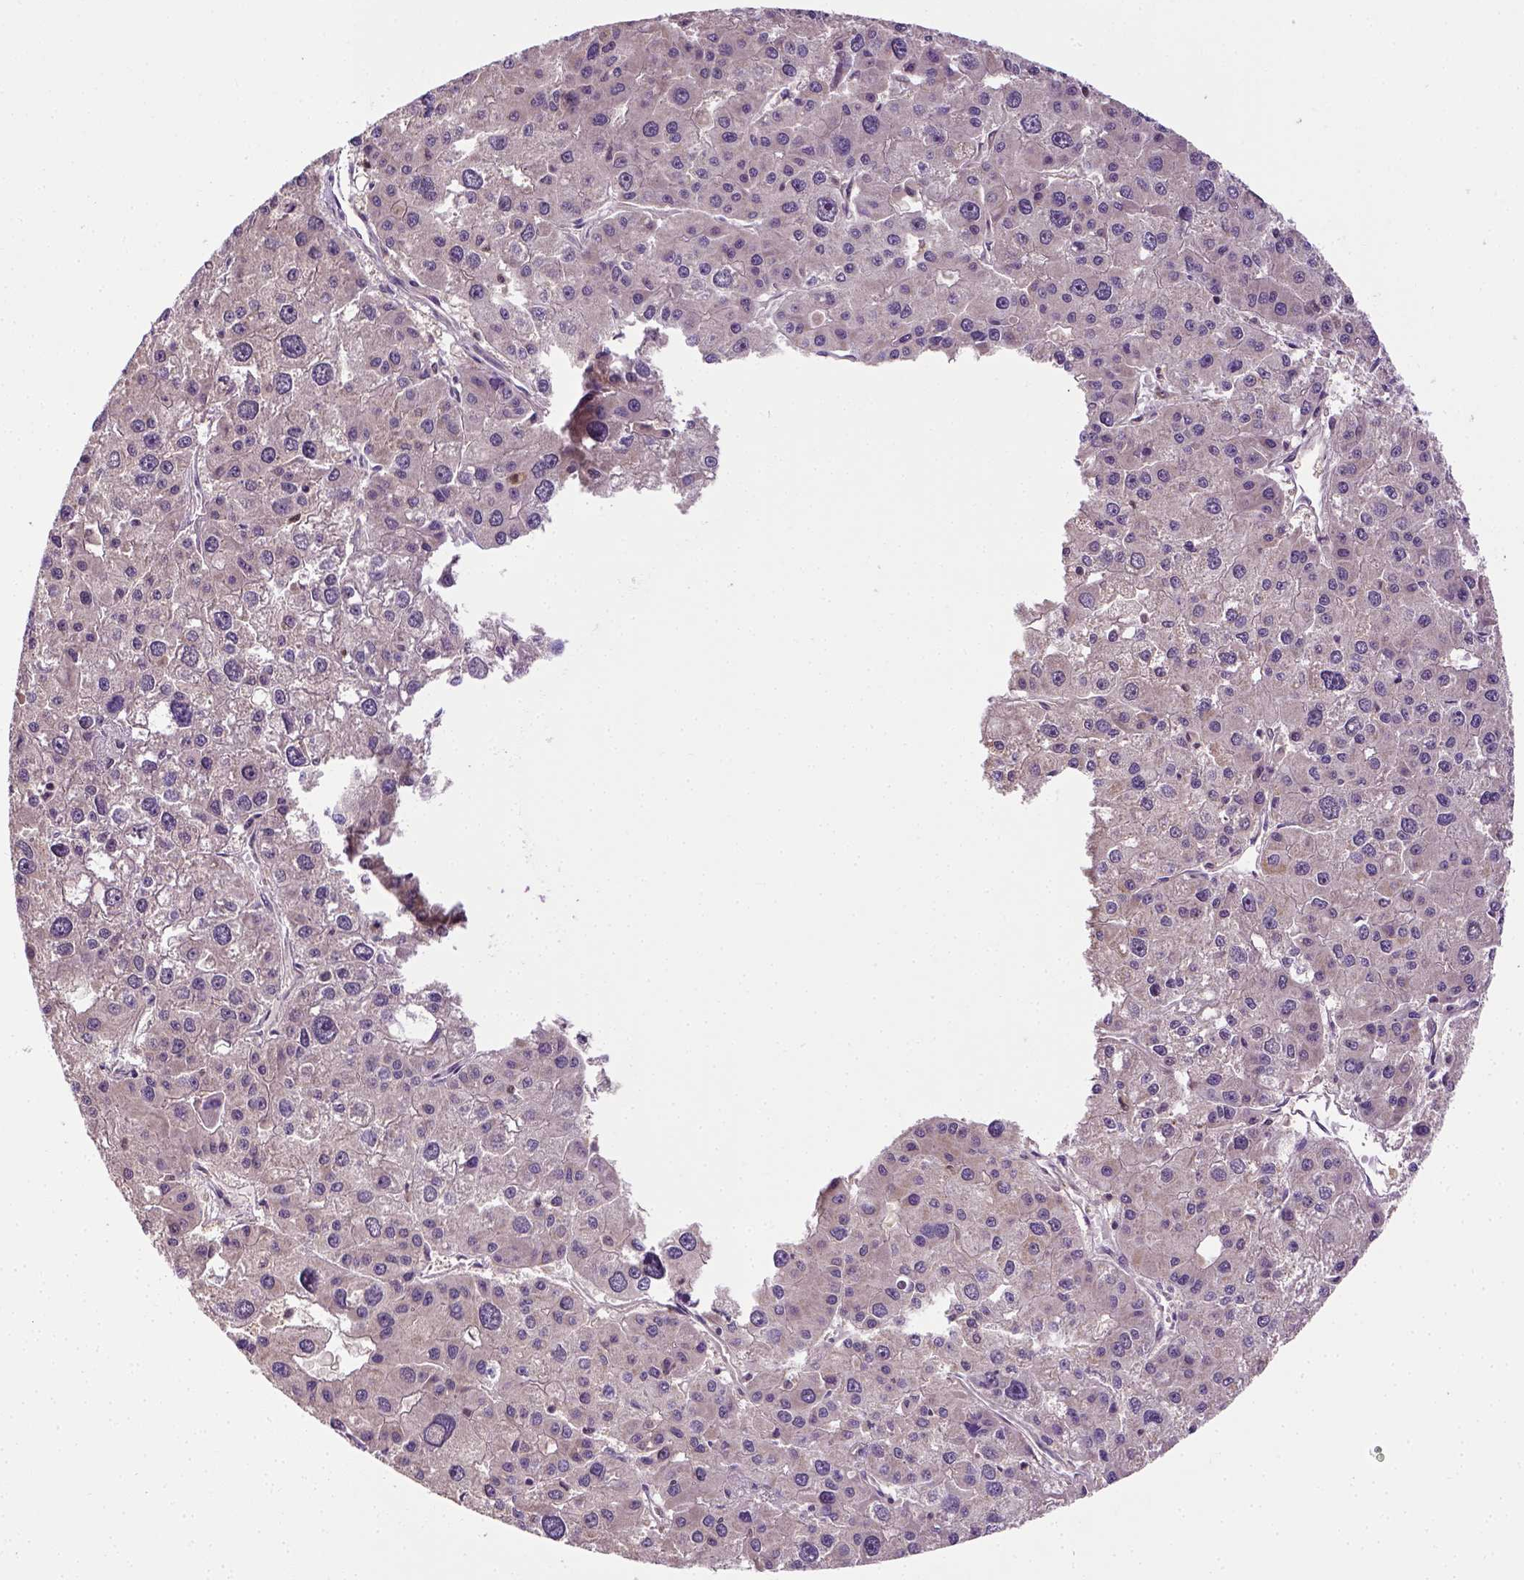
{"staining": {"intensity": "negative", "quantity": "none", "location": "none"}, "tissue": "liver cancer", "cell_type": "Tumor cells", "image_type": "cancer", "snomed": [{"axis": "morphology", "description": "Carcinoma, Hepatocellular, NOS"}, {"axis": "topography", "description": "Liver"}], "caption": "This is an immunohistochemistry (IHC) histopathology image of human liver hepatocellular carcinoma. There is no positivity in tumor cells.", "gene": "MATK", "patient": {"sex": "male", "age": 73}}